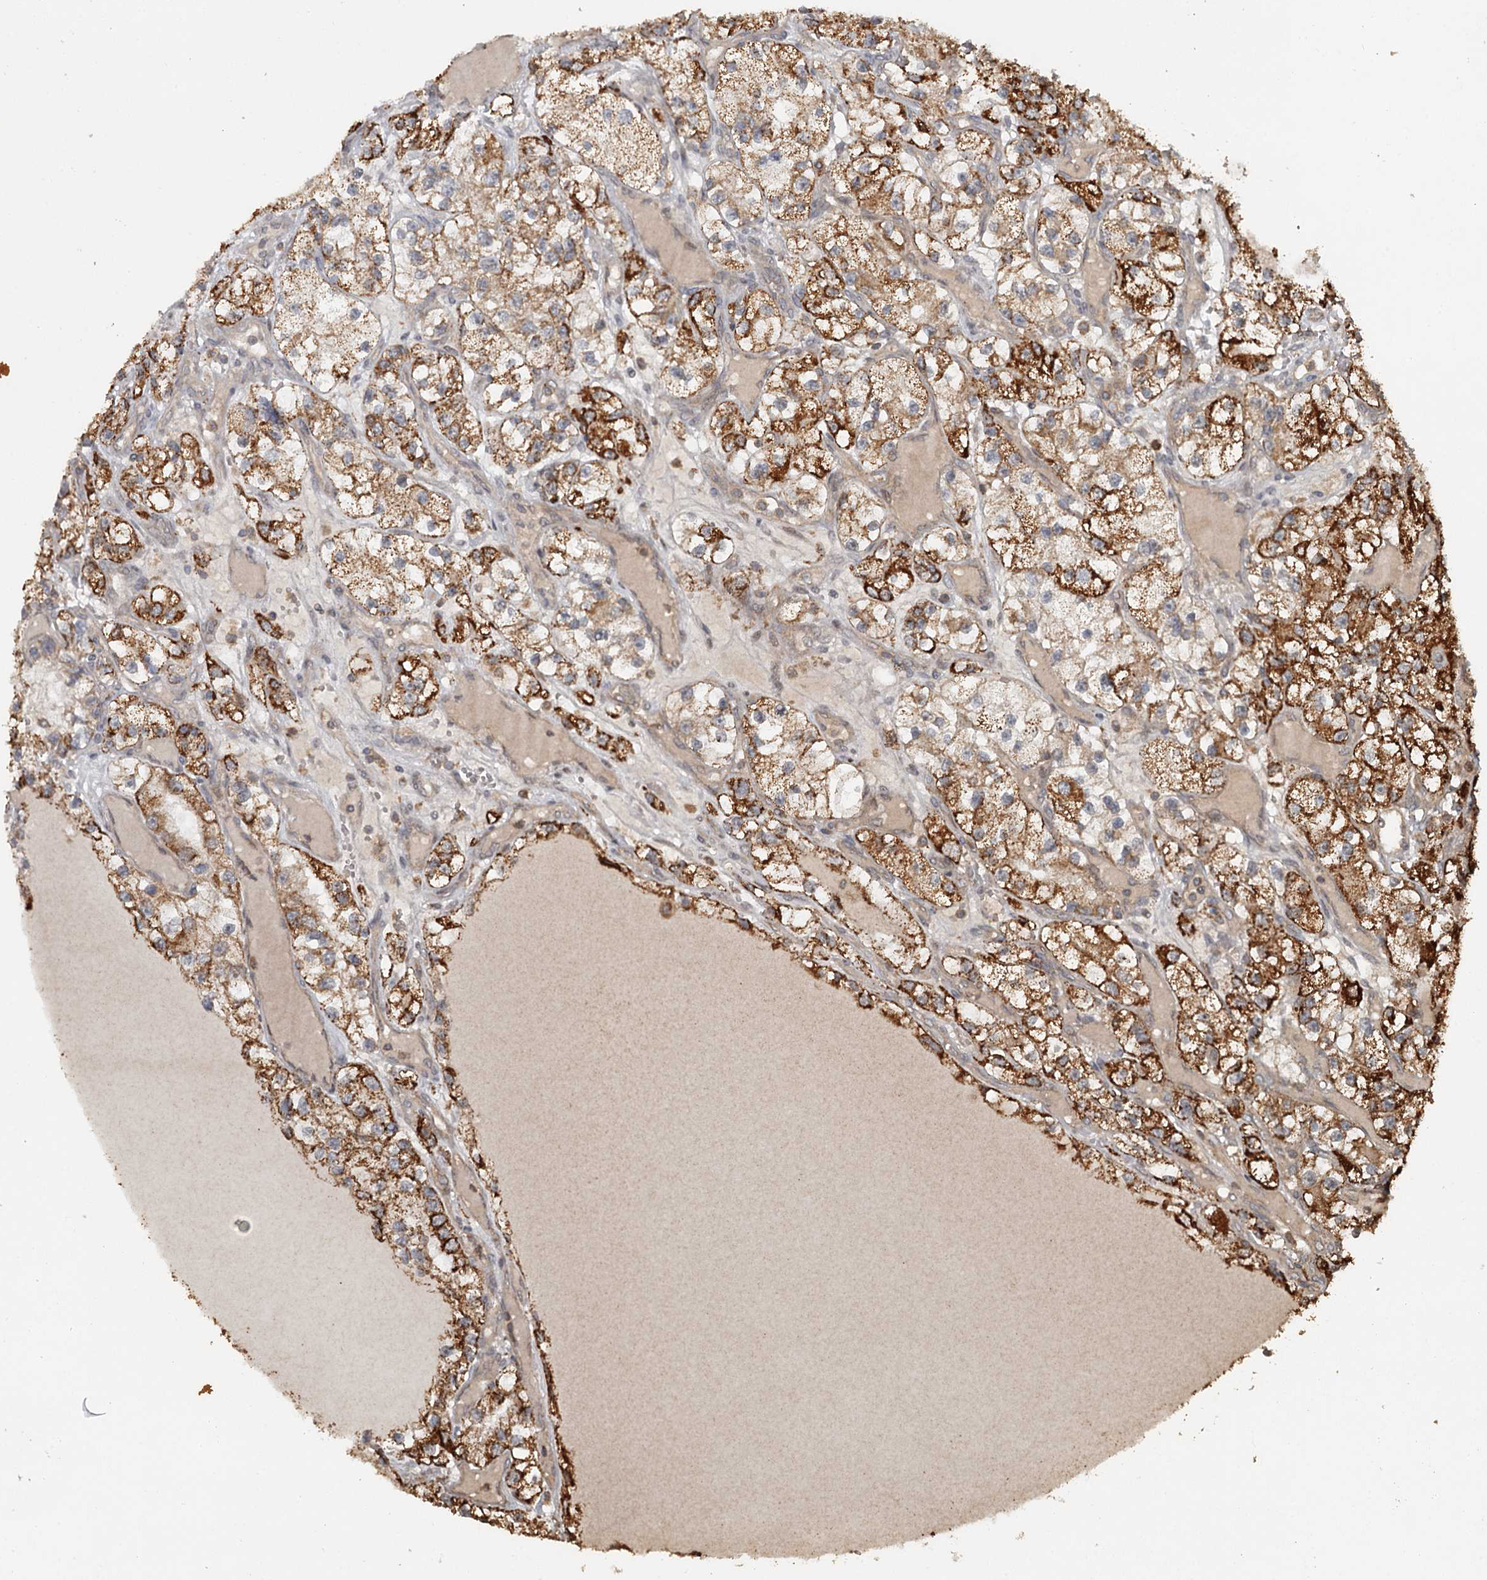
{"staining": {"intensity": "strong", "quantity": ">75%", "location": "cytoplasmic/membranous"}, "tissue": "renal cancer", "cell_type": "Tumor cells", "image_type": "cancer", "snomed": [{"axis": "morphology", "description": "Adenocarcinoma, NOS"}, {"axis": "topography", "description": "Kidney"}], "caption": "Protein staining of renal adenocarcinoma tissue demonstrates strong cytoplasmic/membranous staining in about >75% of tumor cells.", "gene": "FAXC", "patient": {"sex": "female", "age": 57}}